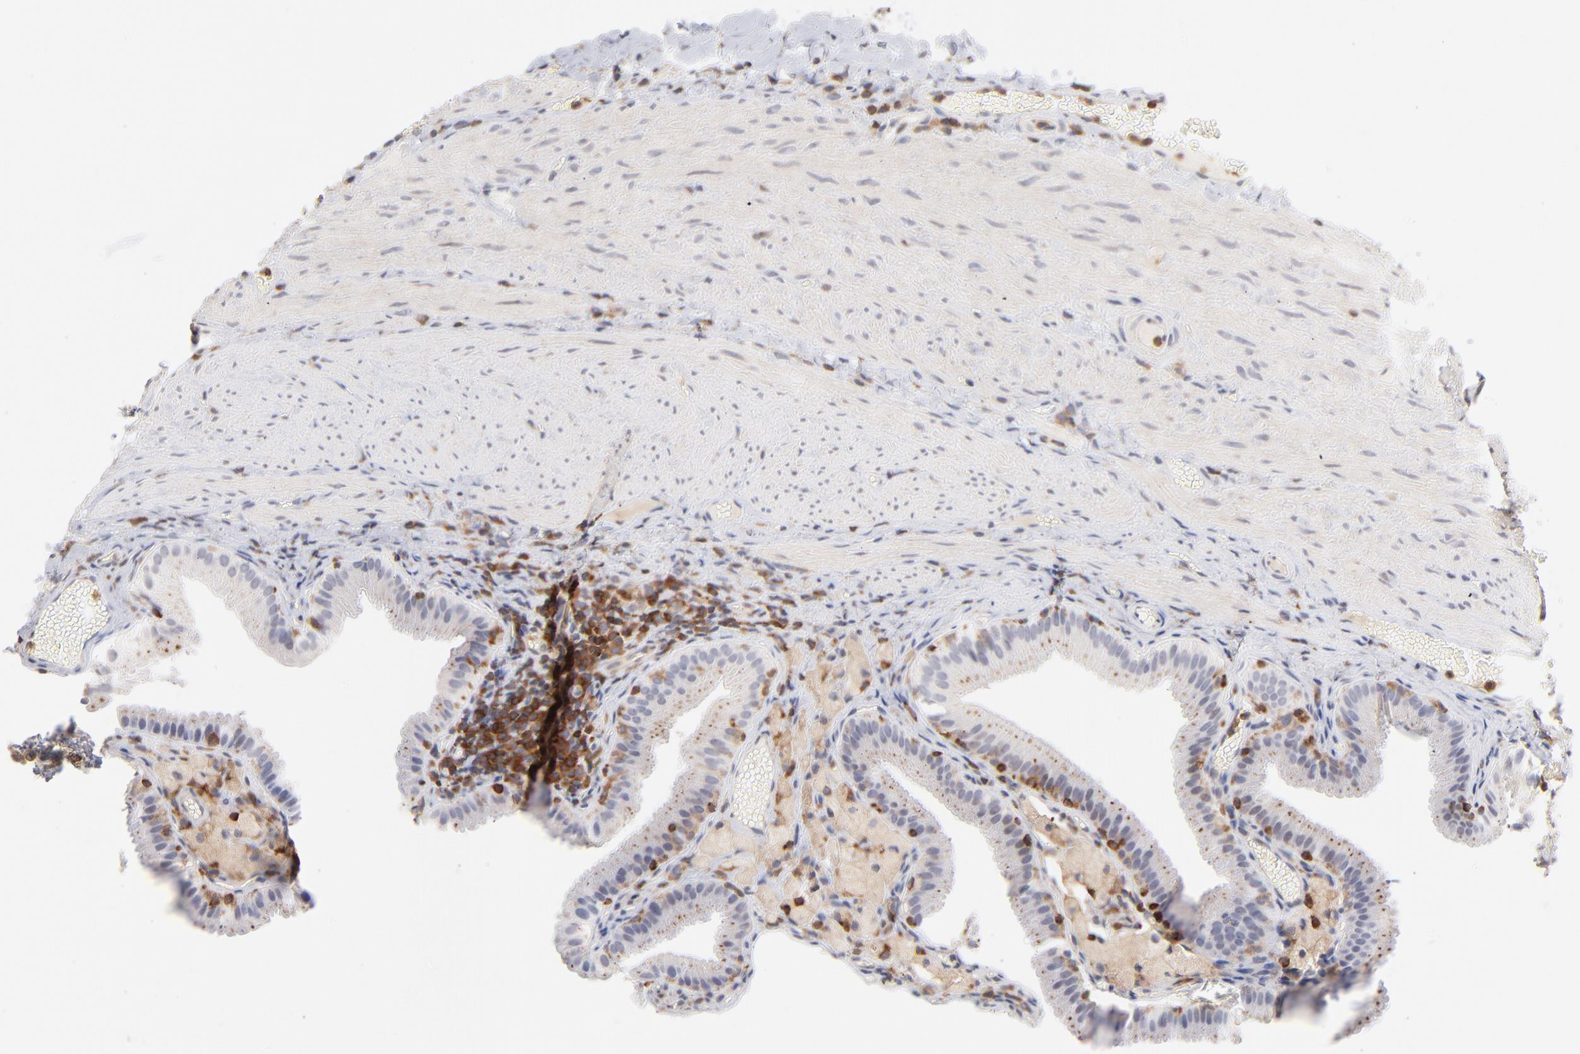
{"staining": {"intensity": "moderate", "quantity": ">75%", "location": "cytoplasmic/membranous"}, "tissue": "gallbladder", "cell_type": "Glandular cells", "image_type": "normal", "snomed": [{"axis": "morphology", "description": "Normal tissue, NOS"}, {"axis": "topography", "description": "Gallbladder"}], "caption": "The photomicrograph exhibits staining of unremarkable gallbladder, revealing moderate cytoplasmic/membranous protein positivity (brown color) within glandular cells.", "gene": "WIPF1", "patient": {"sex": "female", "age": 24}}